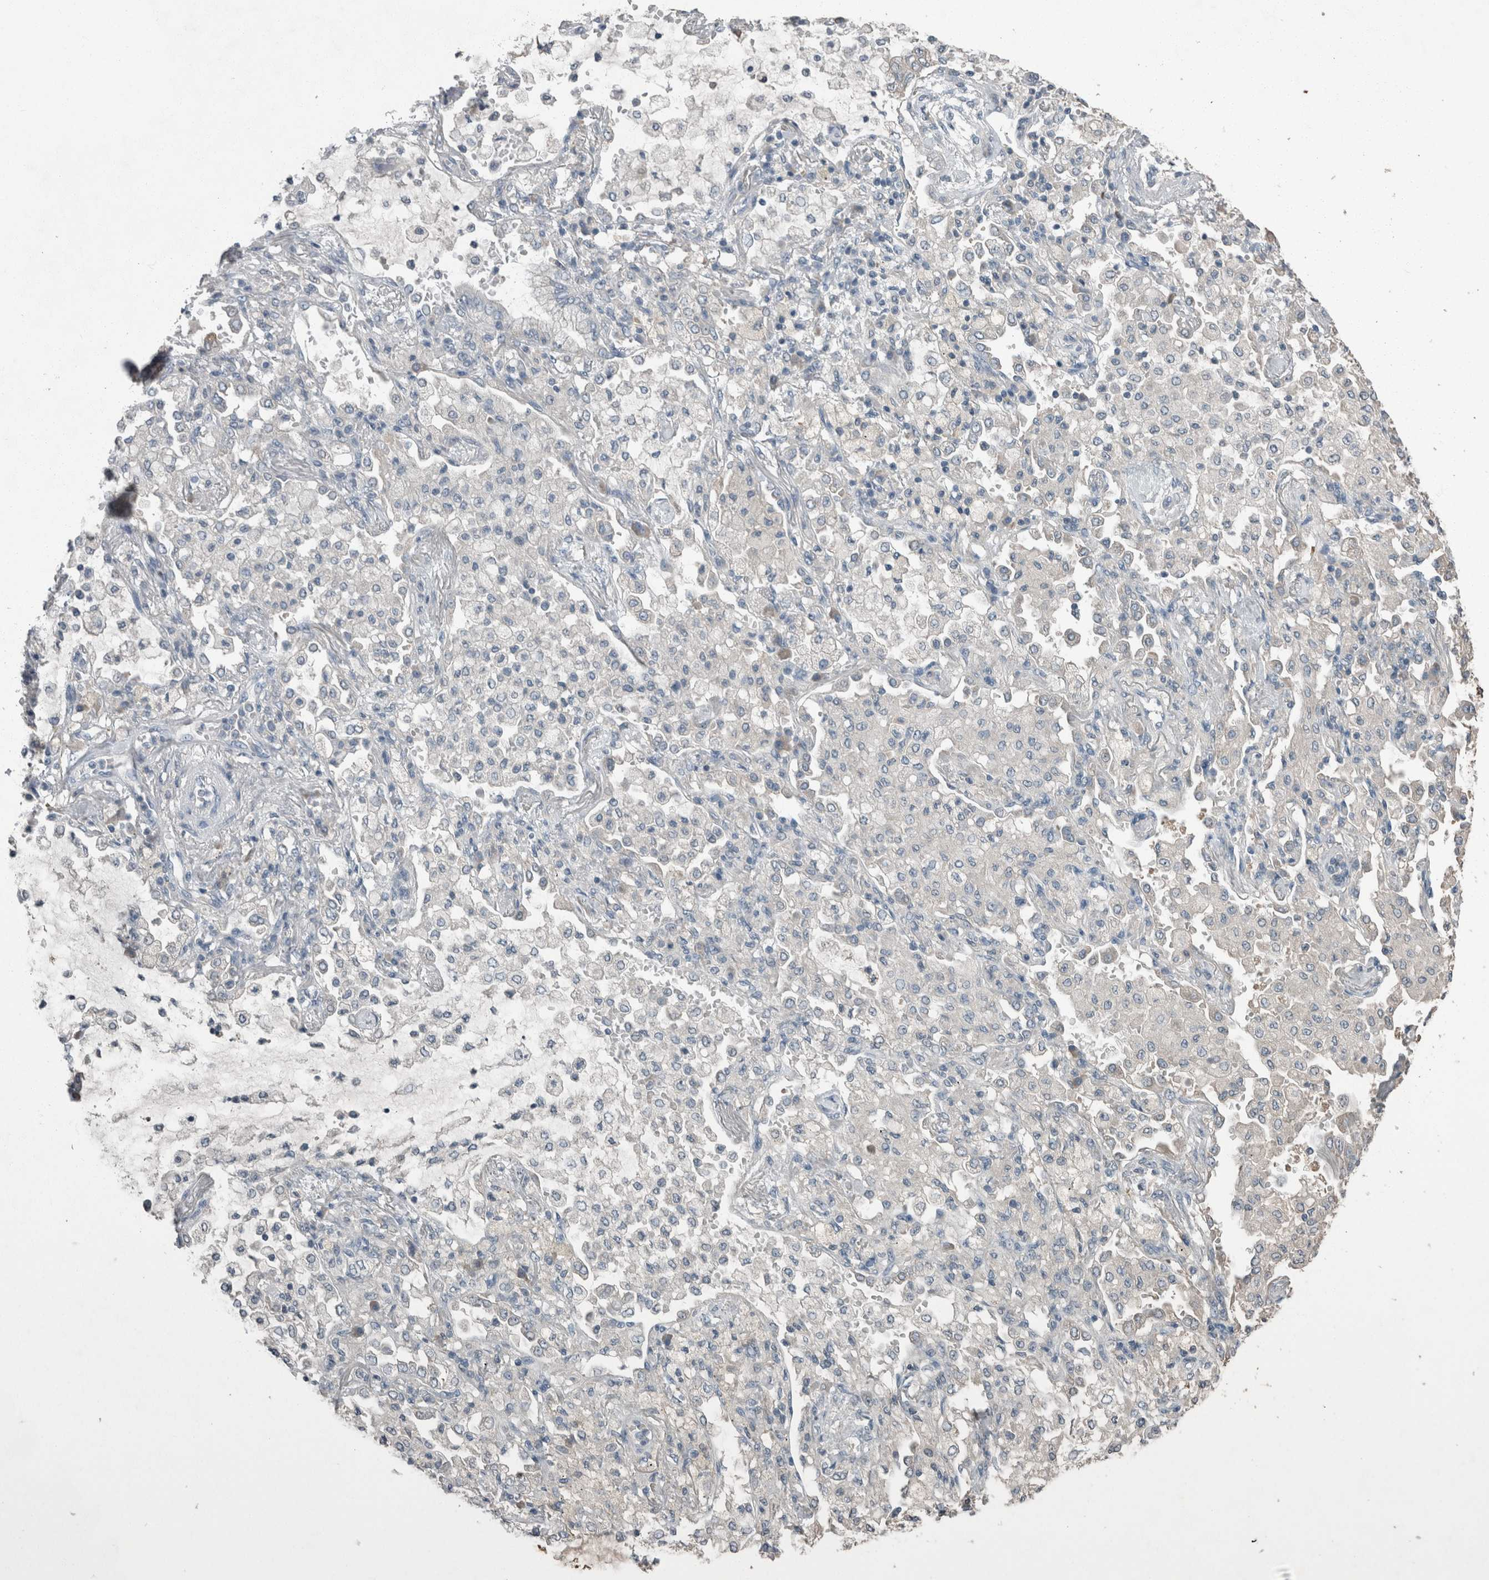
{"staining": {"intensity": "negative", "quantity": "none", "location": "none"}, "tissue": "lung cancer", "cell_type": "Tumor cells", "image_type": "cancer", "snomed": [{"axis": "morphology", "description": "Adenocarcinoma, NOS"}, {"axis": "topography", "description": "Lung"}], "caption": "This is a histopathology image of immunohistochemistry staining of lung adenocarcinoma, which shows no expression in tumor cells.", "gene": "KNTC1", "patient": {"sex": "female", "age": 70}}